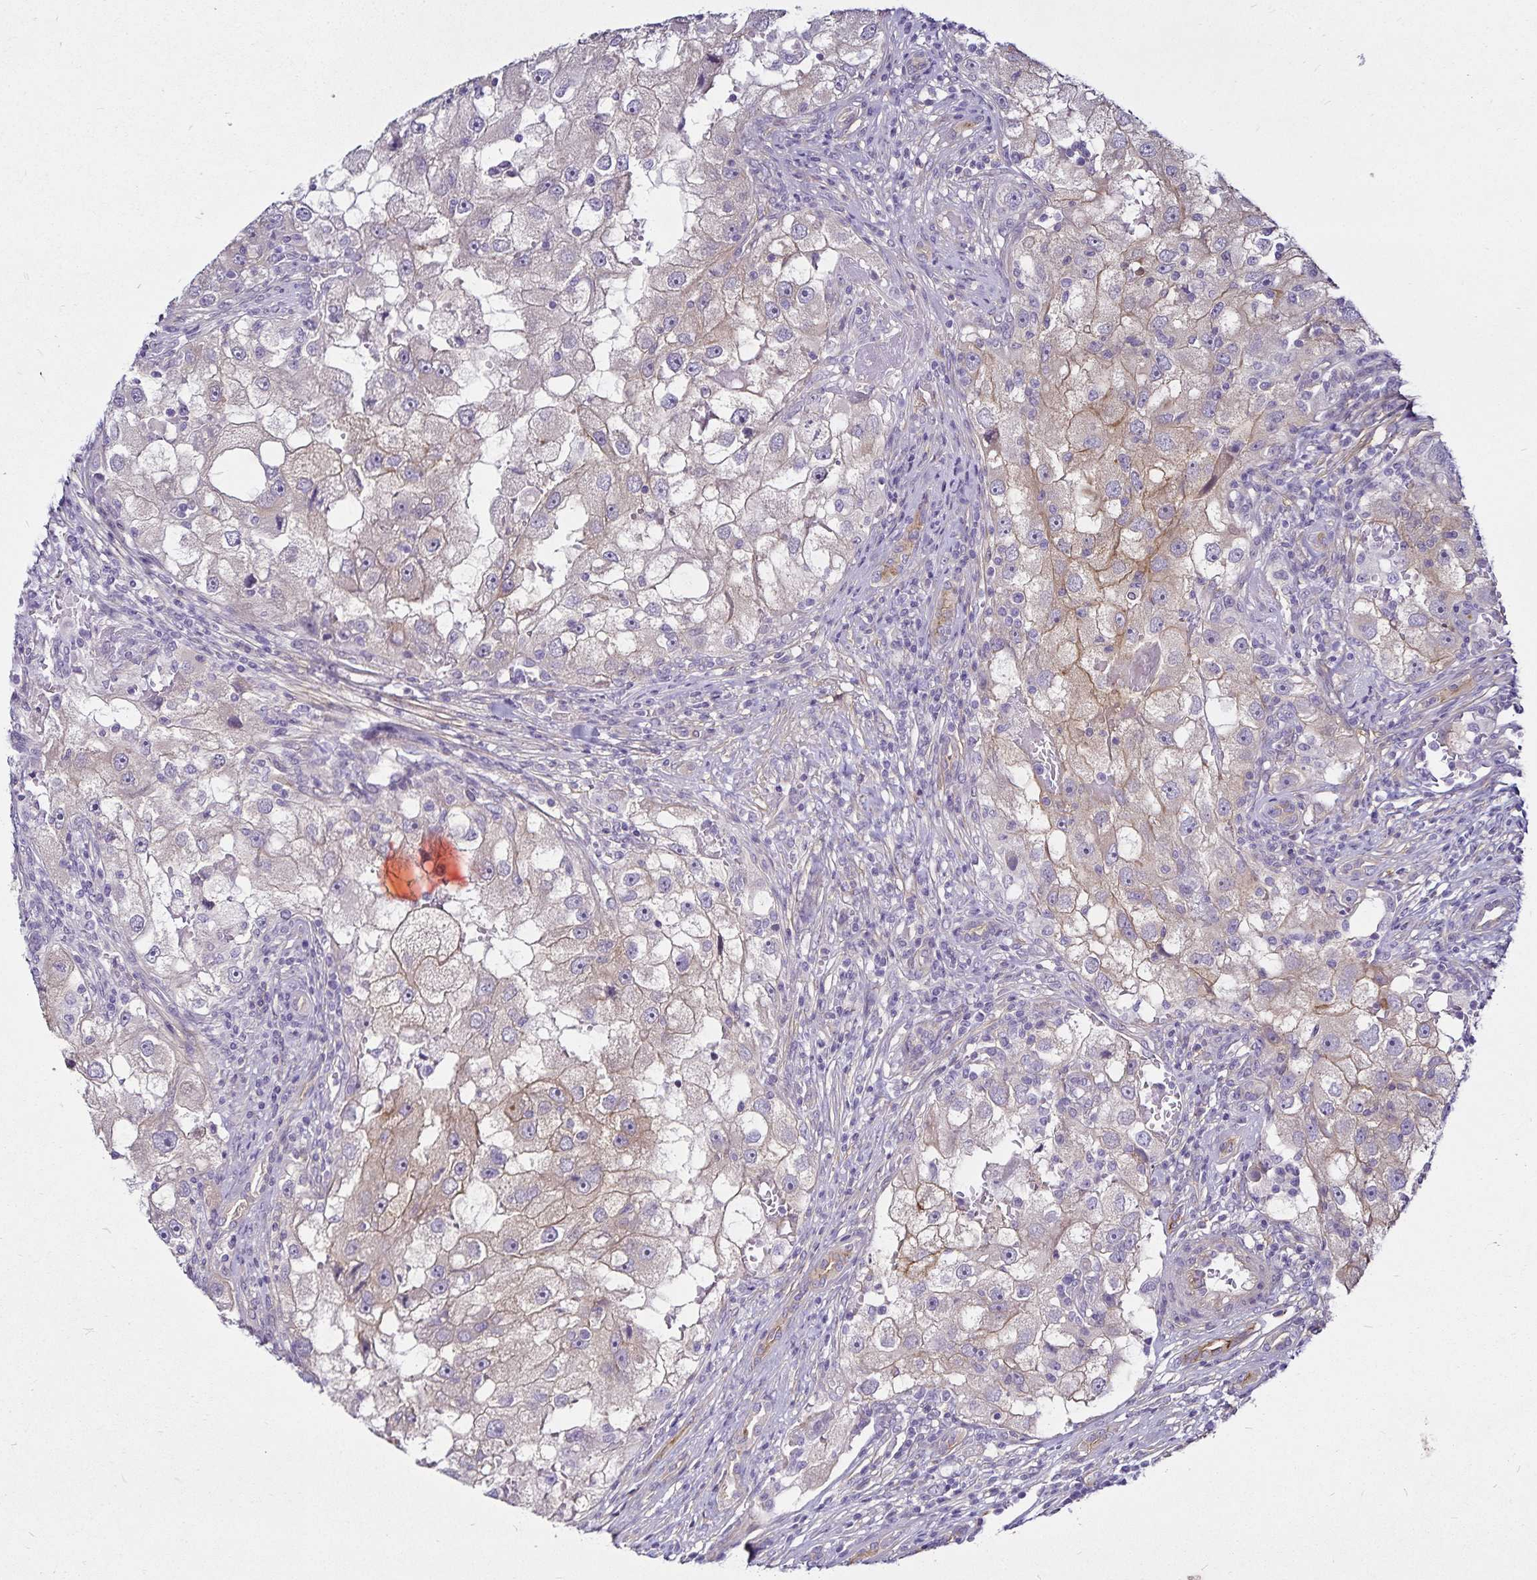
{"staining": {"intensity": "weak", "quantity": "<25%", "location": "cytoplasmic/membranous"}, "tissue": "renal cancer", "cell_type": "Tumor cells", "image_type": "cancer", "snomed": [{"axis": "morphology", "description": "Adenocarcinoma, NOS"}, {"axis": "topography", "description": "Kidney"}], "caption": "Tumor cells show no significant positivity in renal cancer.", "gene": "GNG12", "patient": {"sex": "male", "age": 63}}